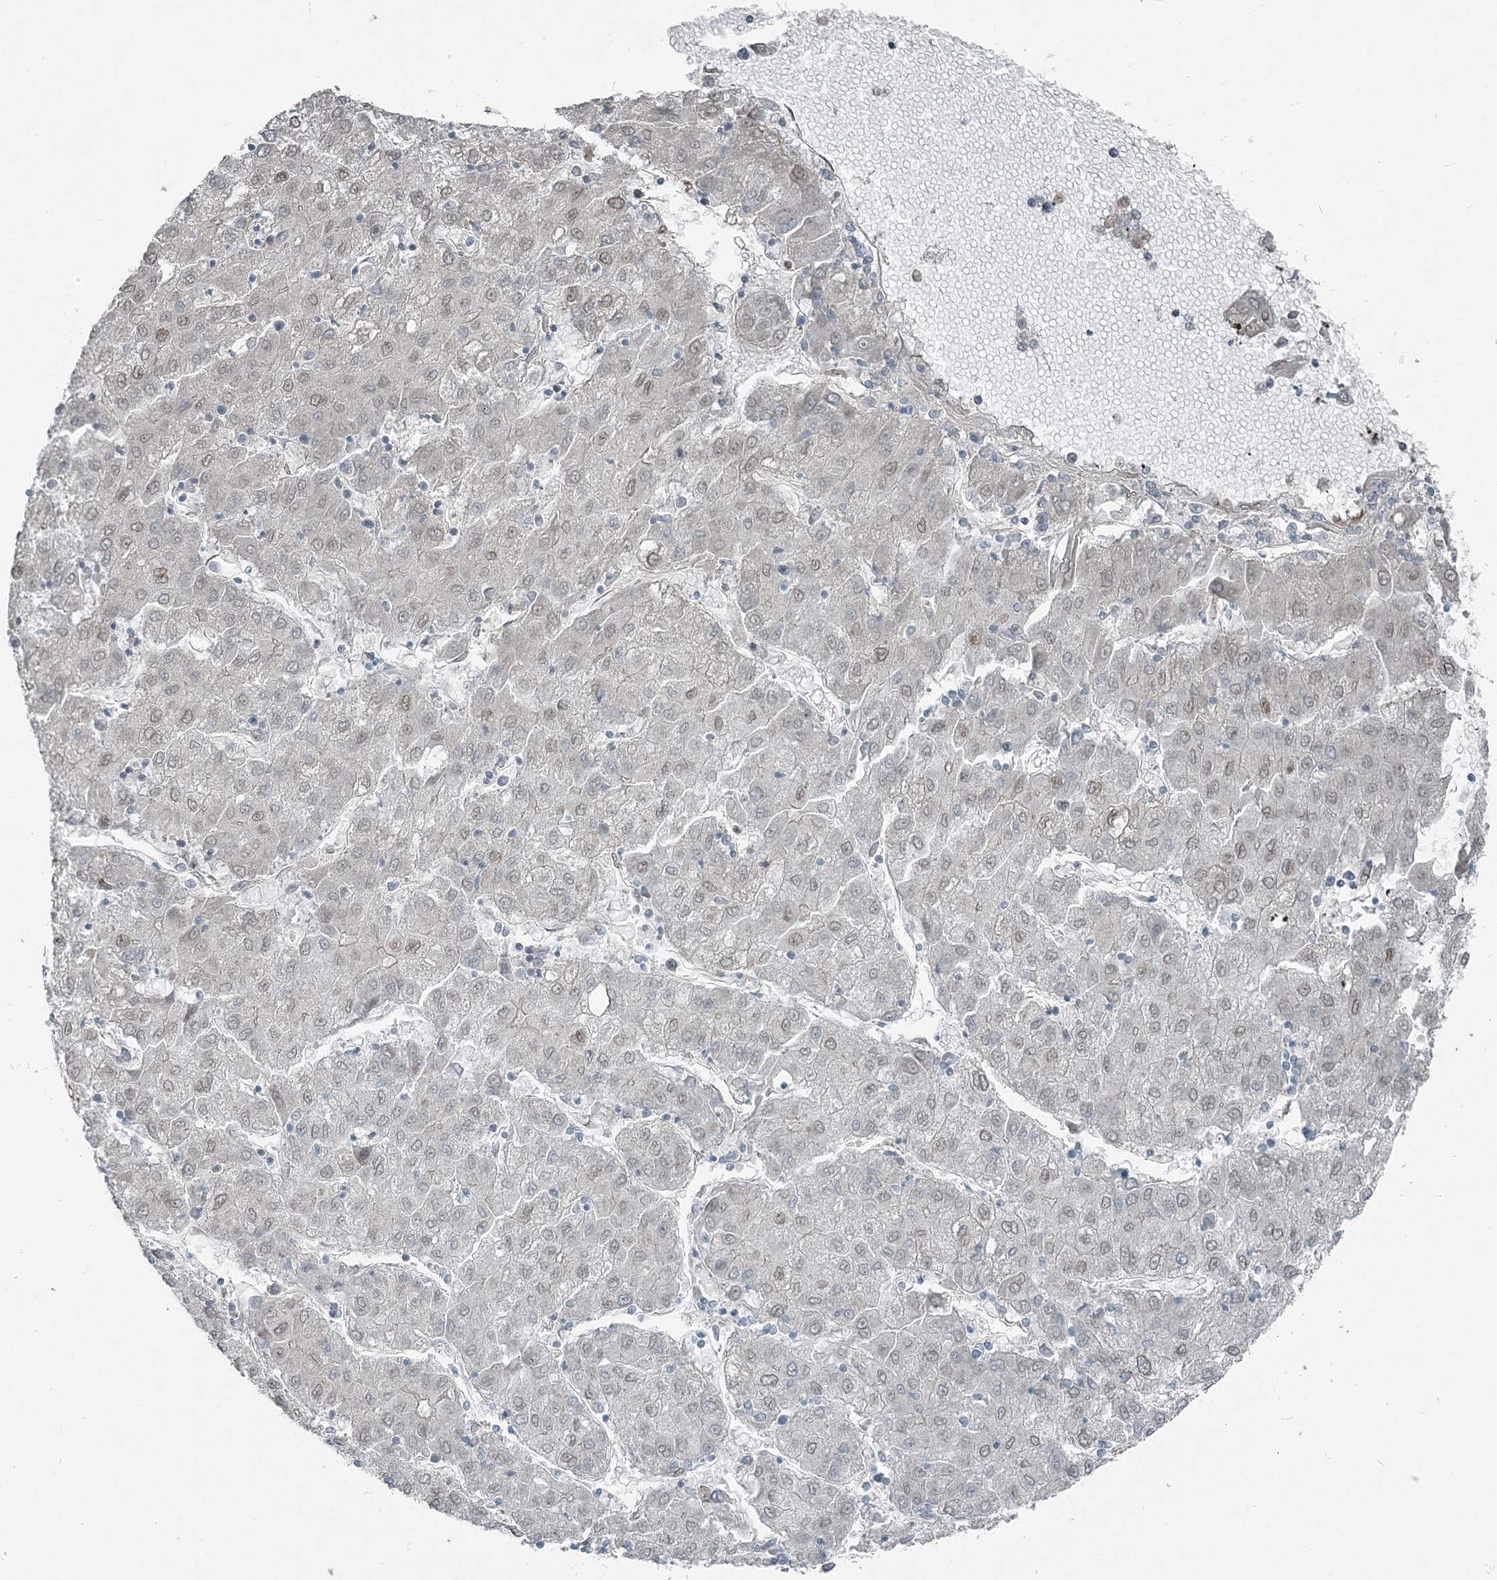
{"staining": {"intensity": "weak", "quantity": "<25%", "location": "nuclear"}, "tissue": "liver cancer", "cell_type": "Tumor cells", "image_type": "cancer", "snomed": [{"axis": "morphology", "description": "Carcinoma, Hepatocellular, NOS"}, {"axis": "topography", "description": "Liver"}], "caption": "Tumor cells show no significant protein positivity in liver cancer. Brightfield microscopy of immunohistochemistry stained with DAB (3,3'-diaminobenzidine) (brown) and hematoxylin (blue), captured at high magnification.", "gene": "FBXL17", "patient": {"sex": "male", "age": 72}}